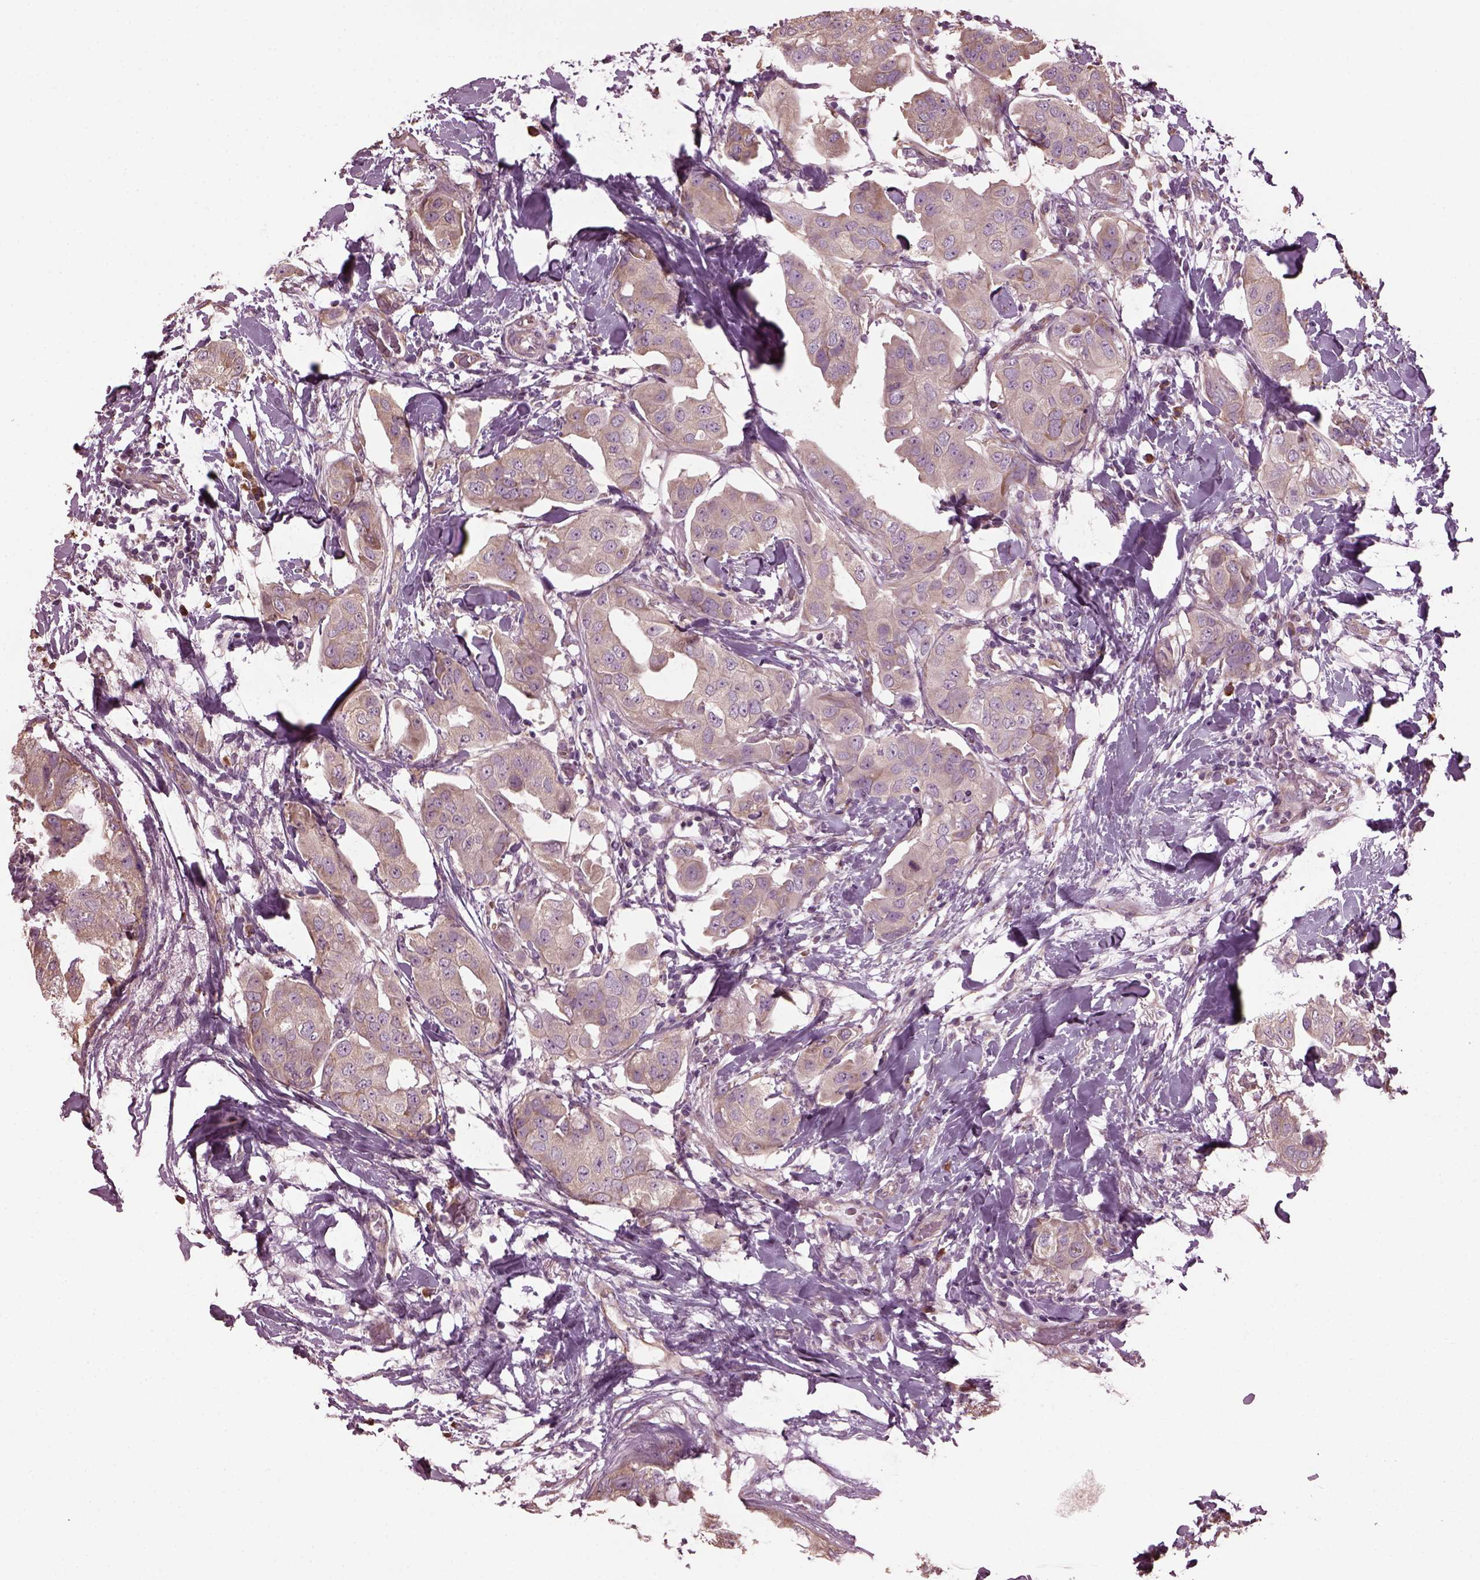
{"staining": {"intensity": "weak", "quantity": ">75%", "location": "cytoplasmic/membranous"}, "tissue": "breast cancer", "cell_type": "Tumor cells", "image_type": "cancer", "snomed": [{"axis": "morphology", "description": "Normal tissue, NOS"}, {"axis": "morphology", "description": "Duct carcinoma"}, {"axis": "topography", "description": "Breast"}], "caption": "About >75% of tumor cells in human breast cancer (infiltrating ductal carcinoma) display weak cytoplasmic/membranous protein staining as visualized by brown immunohistochemical staining.", "gene": "CABP5", "patient": {"sex": "female", "age": 40}}